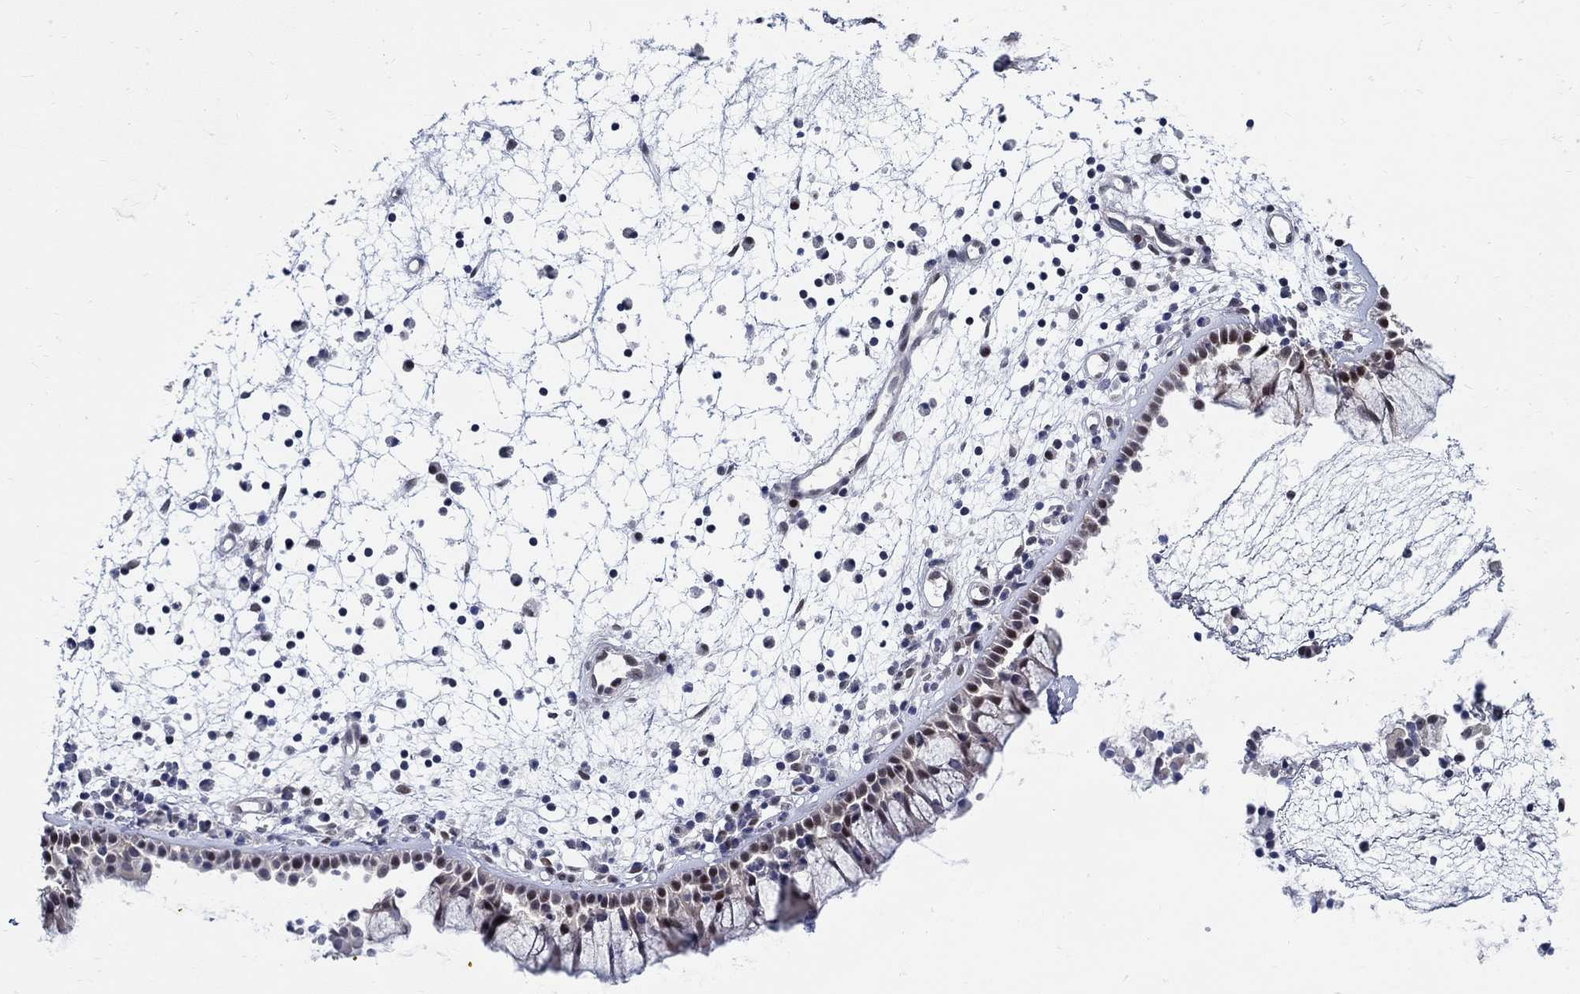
{"staining": {"intensity": "strong", "quantity": "<25%", "location": "nuclear"}, "tissue": "nasopharynx", "cell_type": "Respiratory epithelial cells", "image_type": "normal", "snomed": [{"axis": "morphology", "description": "Normal tissue, NOS"}, {"axis": "morphology", "description": "Polyp, NOS"}, {"axis": "topography", "description": "Nasopharynx"}], "caption": "Human nasopharynx stained for a protein (brown) shows strong nuclear positive staining in approximately <25% of respiratory epithelial cells.", "gene": "ZNF594", "patient": {"sex": "female", "age": 56}}